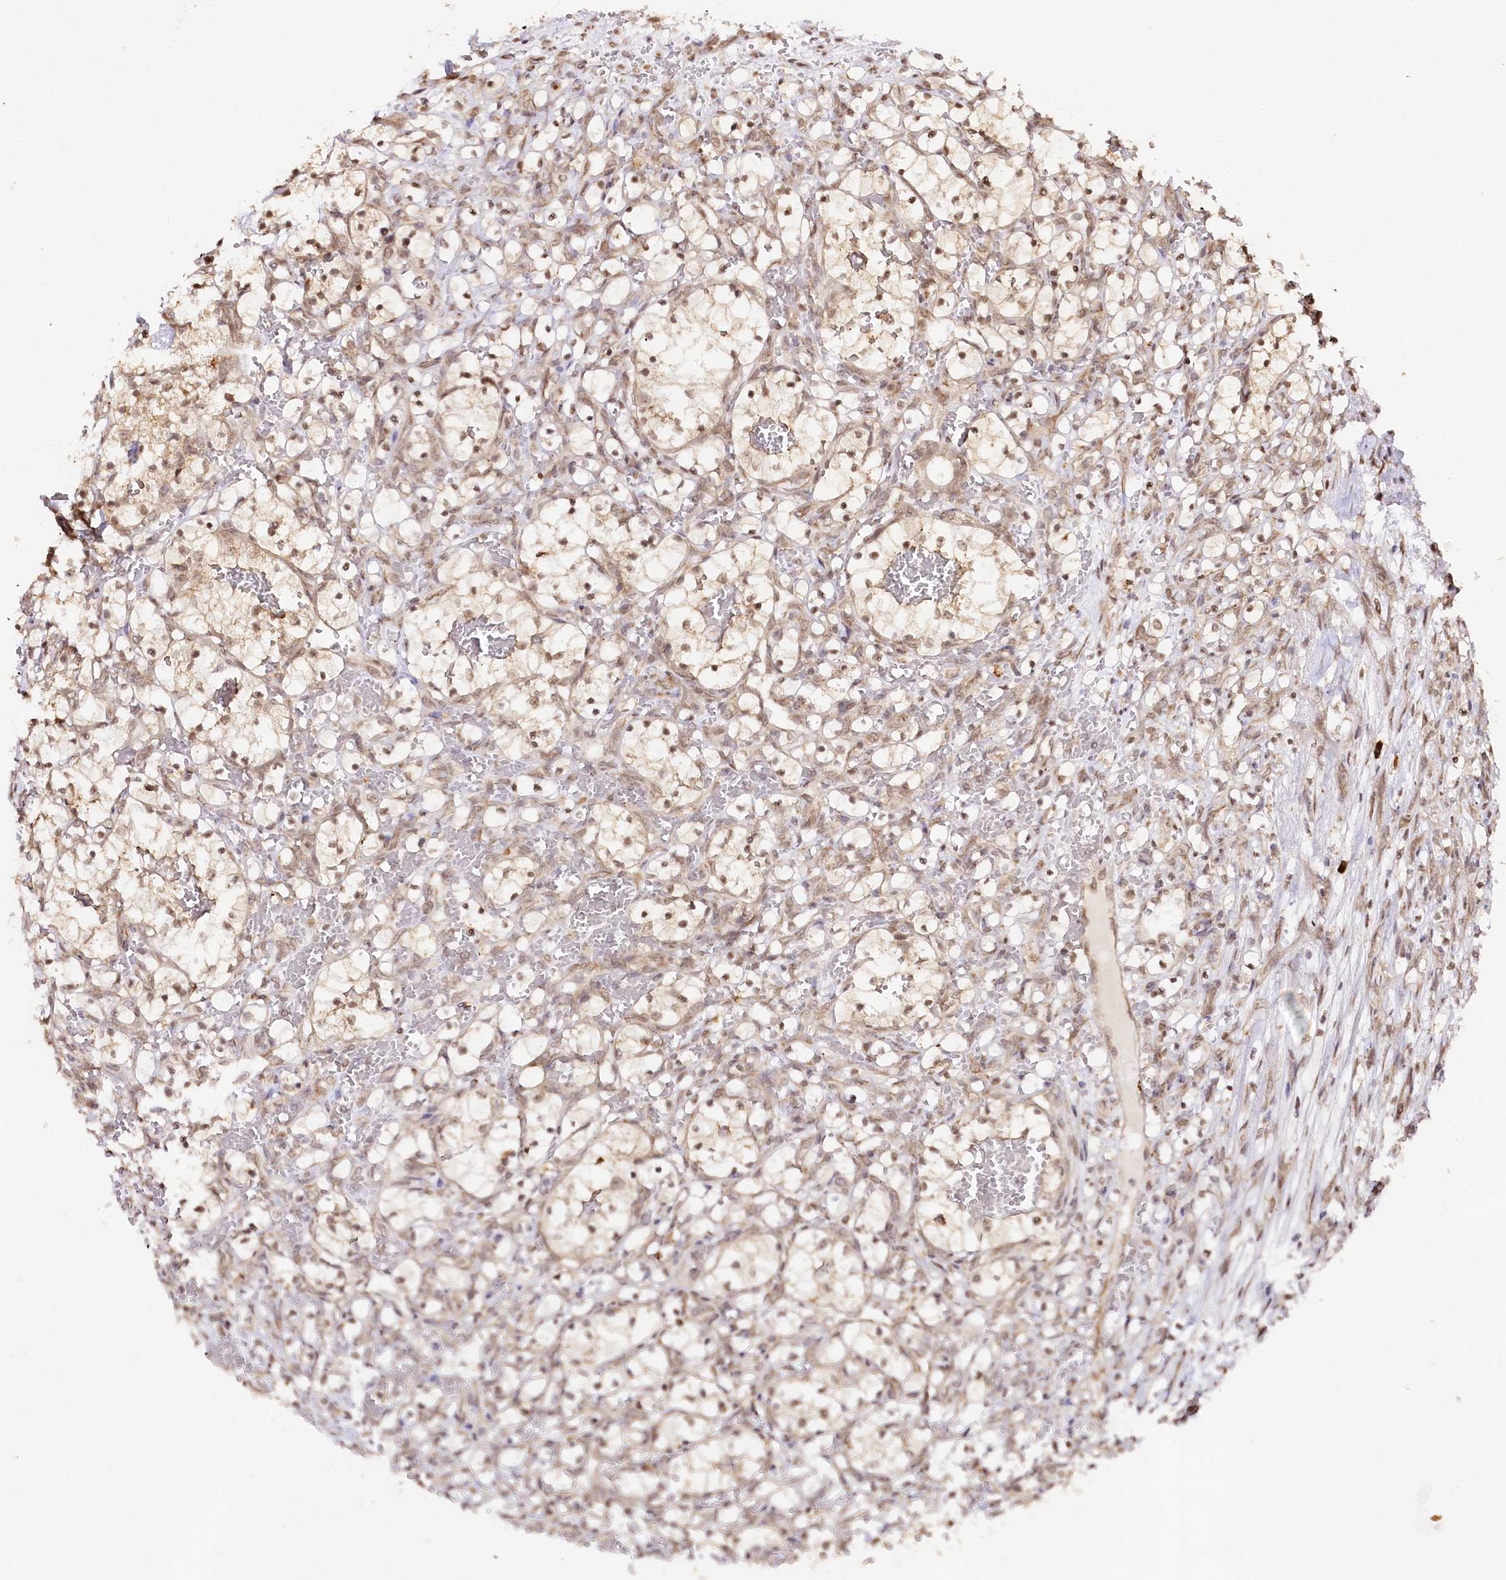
{"staining": {"intensity": "moderate", "quantity": ">75%", "location": "cytoplasmic/membranous,nuclear"}, "tissue": "renal cancer", "cell_type": "Tumor cells", "image_type": "cancer", "snomed": [{"axis": "morphology", "description": "Adenocarcinoma, NOS"}, {"axis": "topography", "description": "Kidney"}], "caption": "Moderate cytoplasmic/membranous and nuclear positivity is present in about >75% of tumor cells in renal adenocarcinoma.", "gene": "ENSG00000144785", "patient": {"sex": "female", "age": 69}}